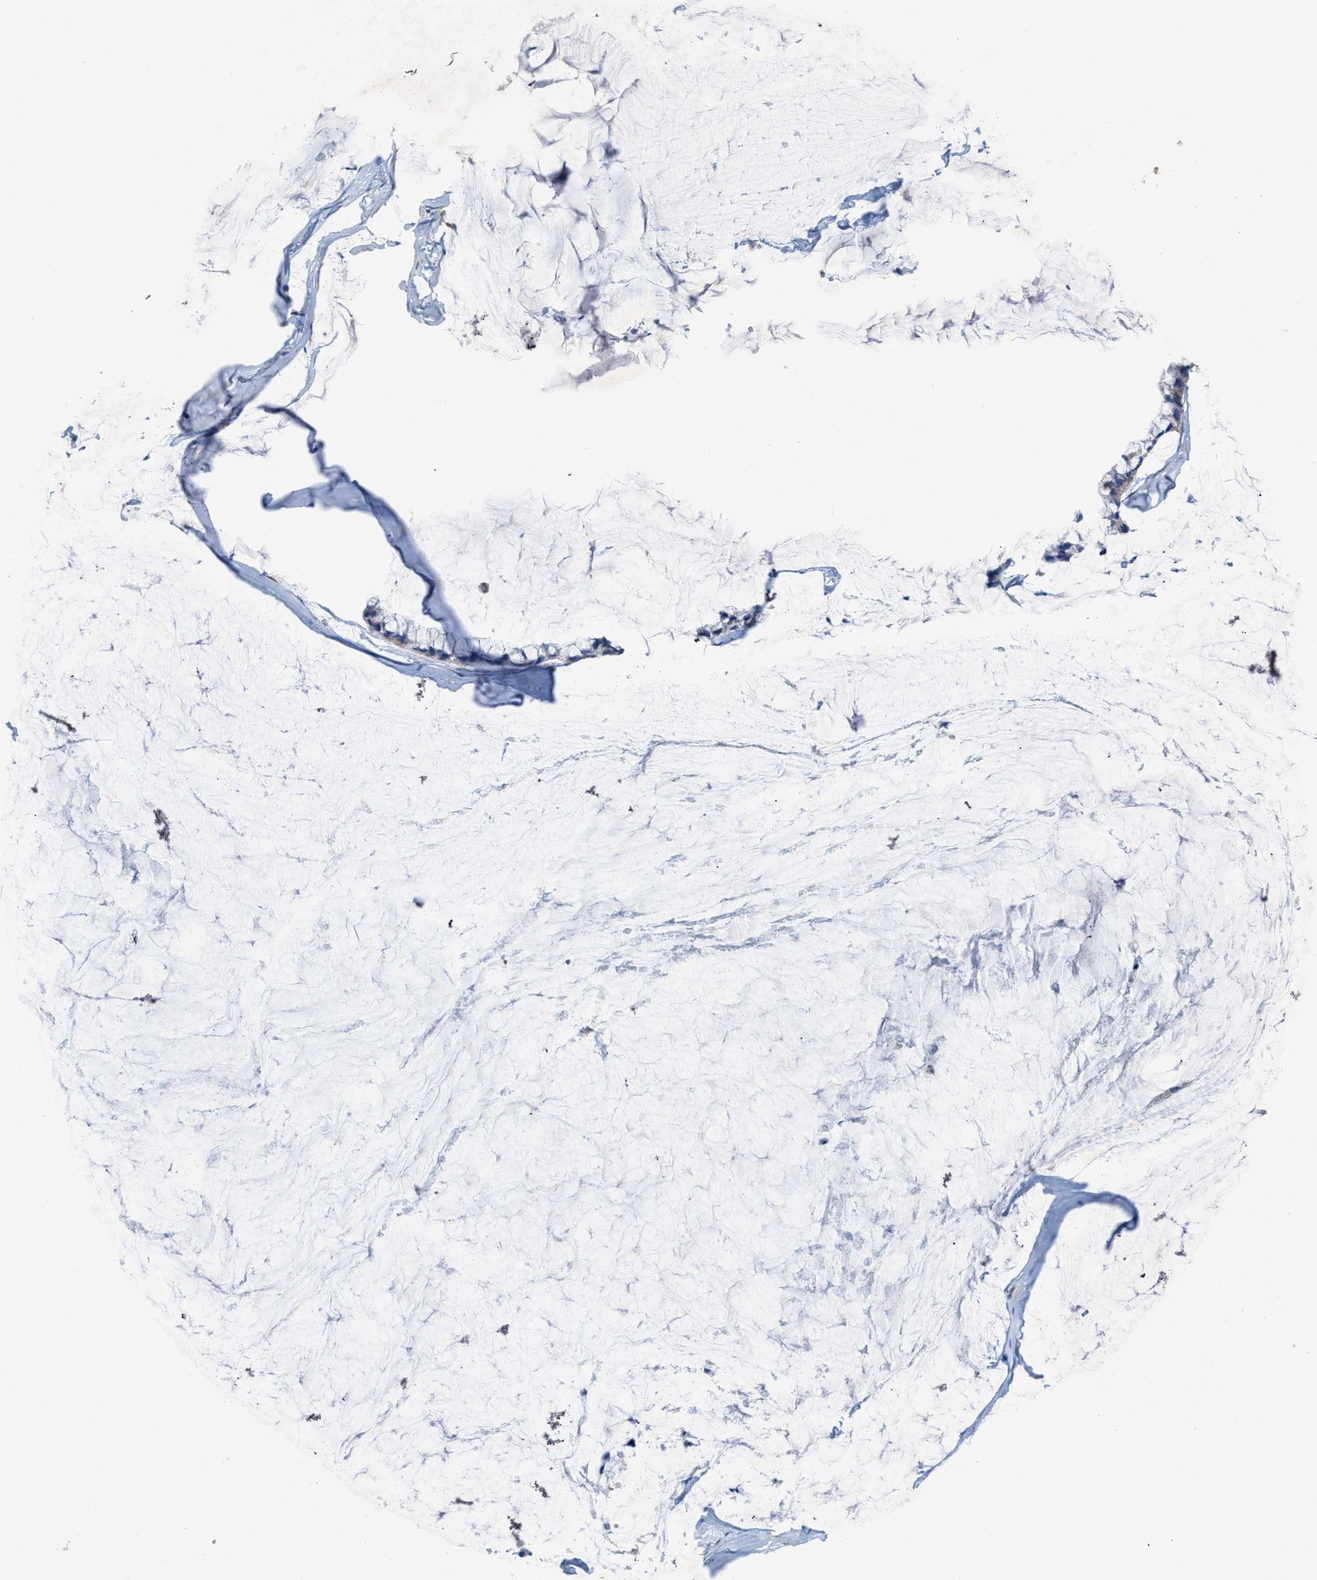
{"staining": {"intensity": "weak", "quantity": ">75%", "location": "cytoplasmic/membranous"}, "tissue": "ovarian cancer", "cell_type": "Tumor cells", "image_type": "cancer", "snomed": [{"axis": "morphology", "description": "Cystadenocarcinoma, mucinous, NOS"}, {"axis": "topography", "description": "Ovary"}], "caption": "Weak cytoplasmic/membranous positivity for a protein is present in approximately >75% of tumor cells of ovarian cancer using immunohistochemistry (IHC).", "gene": "DOLPP1", "patient": {"sex": "female", "age": 39}}